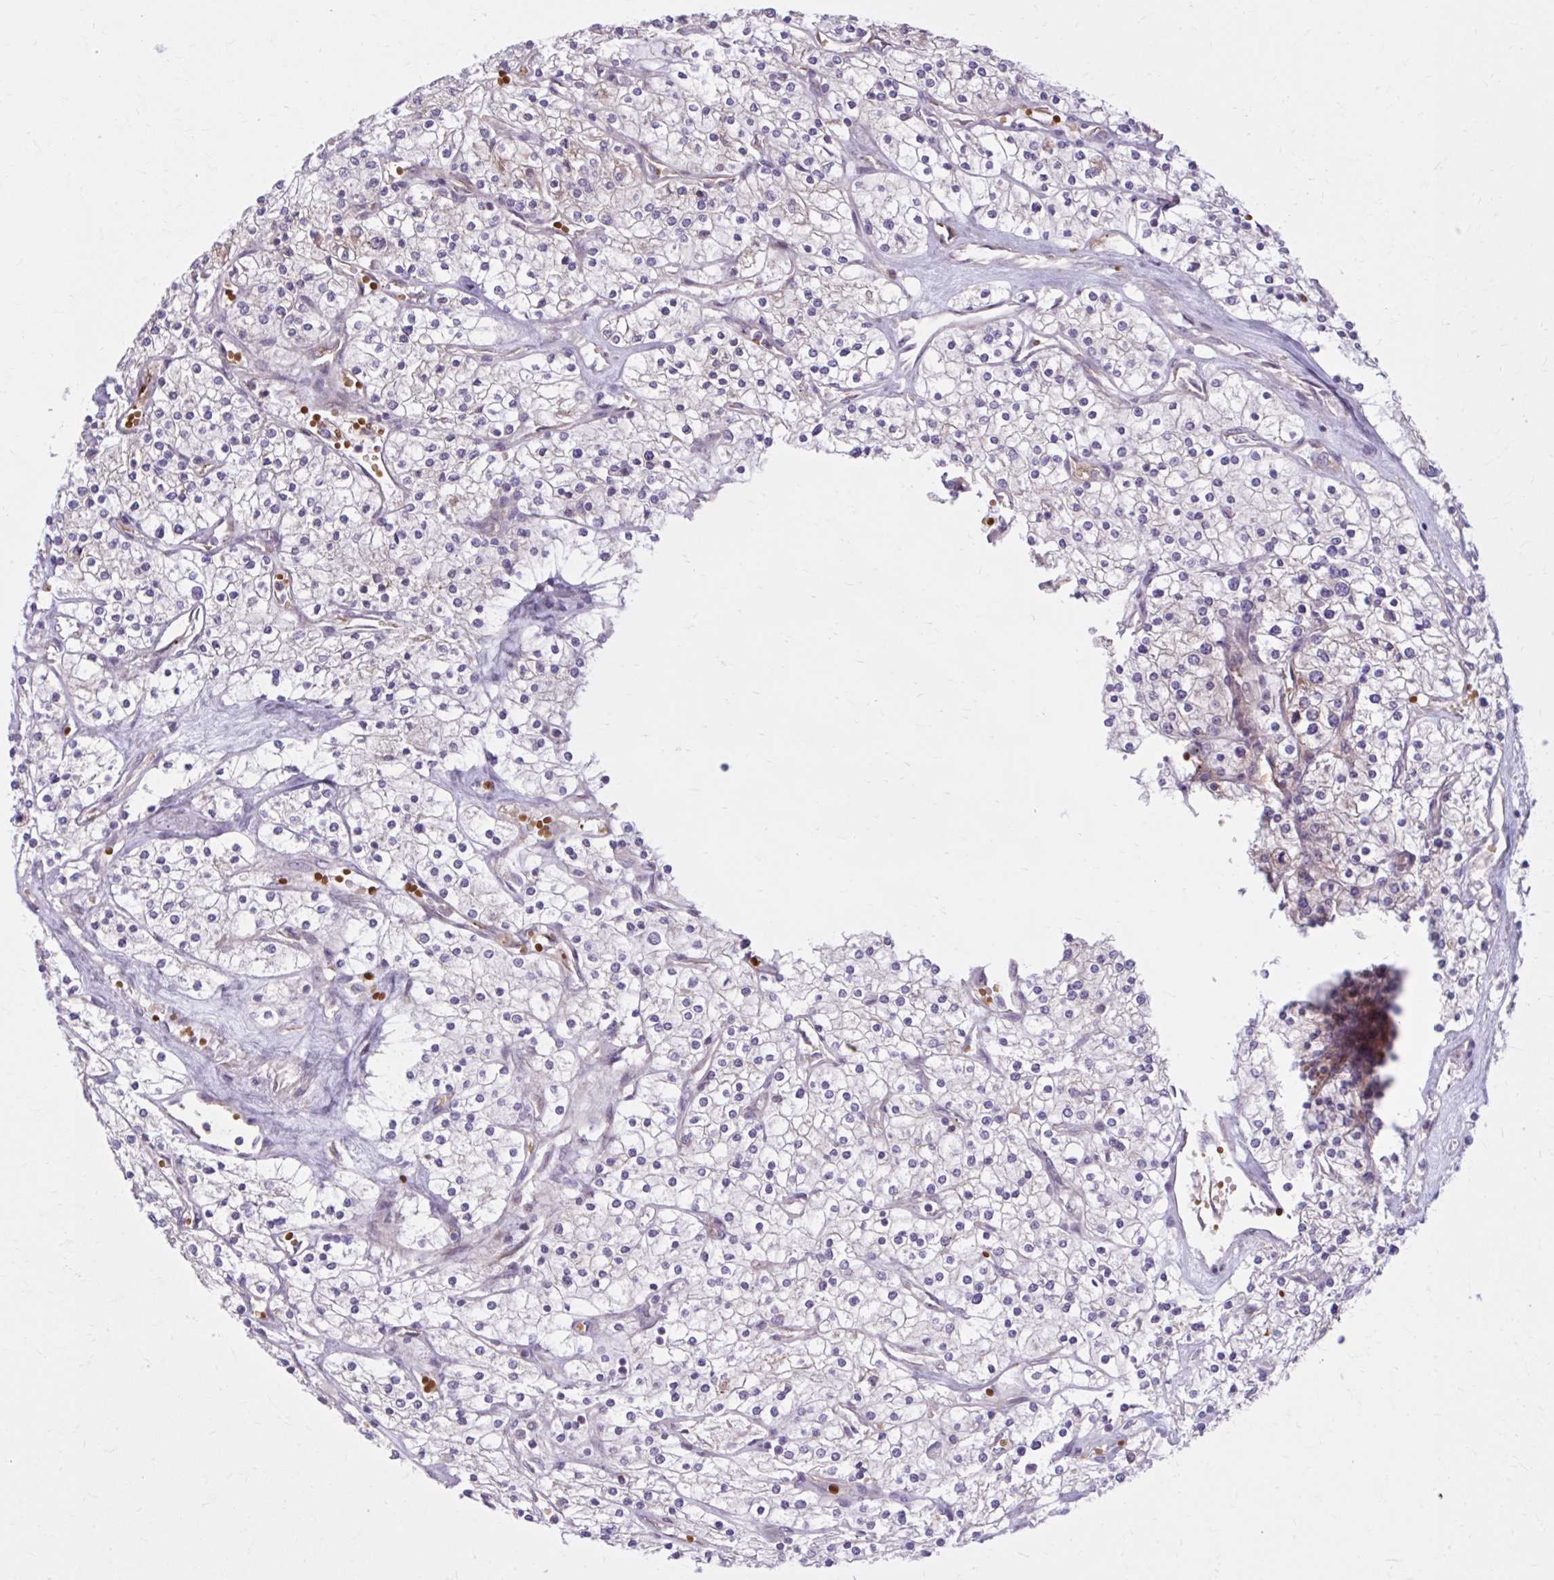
{"staining": {"intensity": "weak", "quantity": "<25%", "location": "cytoplasmic/membranous"}, "tissue": "renal cancer", "cell_type": "Tumor cells", "image_type": "cancer", "snomed": [{"axis": "morphology", "description": "Adenocarcinoma, NOS"}, {"axis": "topography", "description": "Kidney"}], "caption": "Immunohistochemistry histopathology image of renal adenocarcinoma stained for a protein (brown), which demonstrates no expression in tumor cells.", "gene": "SNF8", "patient": {"sex": "male", "age": 80}}